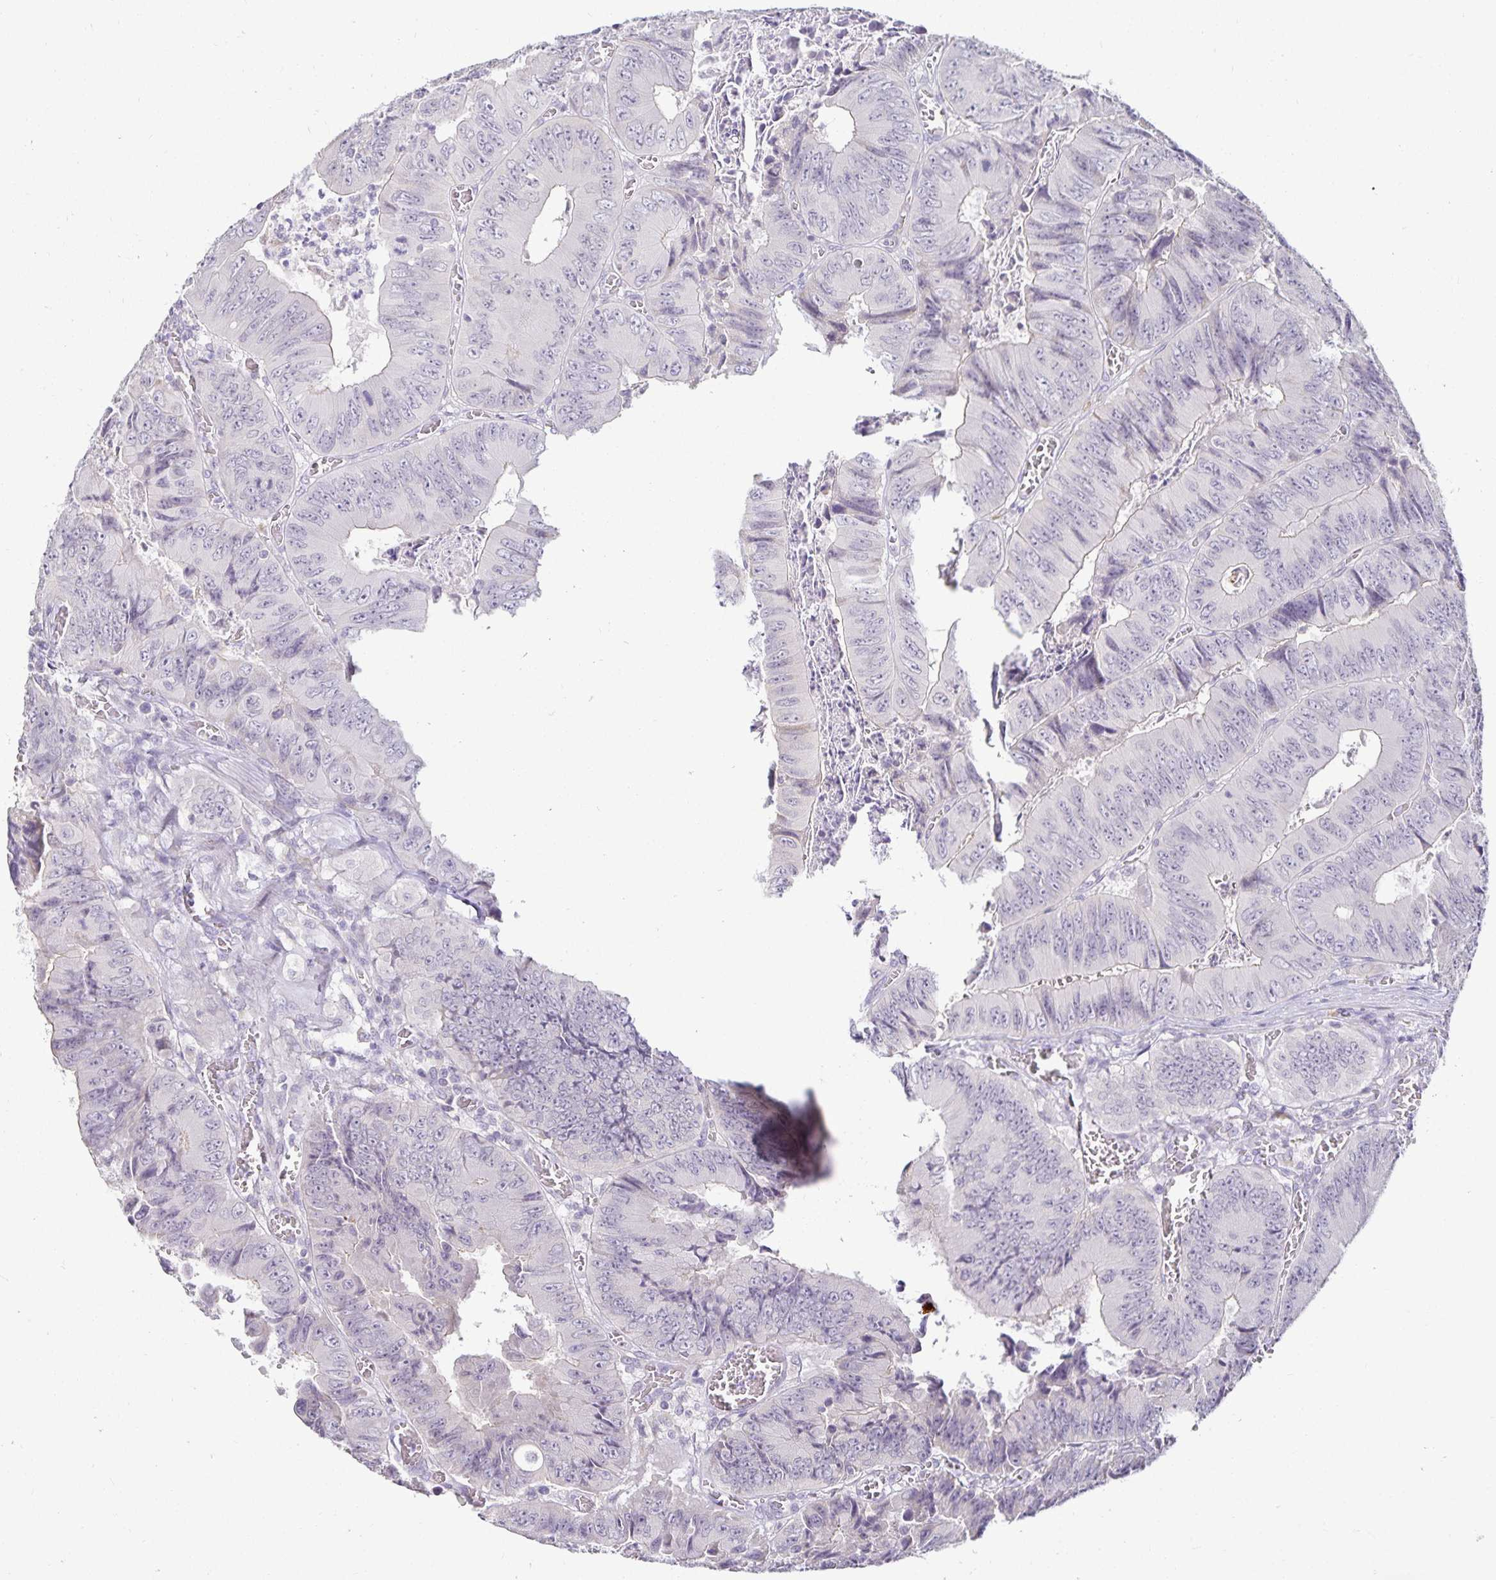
{"staining": {"intensity": "moderate", "quantity": "<25%", "location": "cytoplasmic/membranous"}, "tissue": "colorectal cancer", "cell_type": "Tumor cells", "image_type": "cancer", "snomed": [{"axis": "morphology", "description": "Adenocarcinoma, NOS"}, {"axis": "topography", "description": "Colon"}], "caption": "DAB immunohistochemical staining of human colorectal adenocarcinoma reveals moderate cytoplasmic/membranous protein staining in about <25% of tumor cells.", "gene": "GP2", "patient": {"sex": "female", "age": 84}}